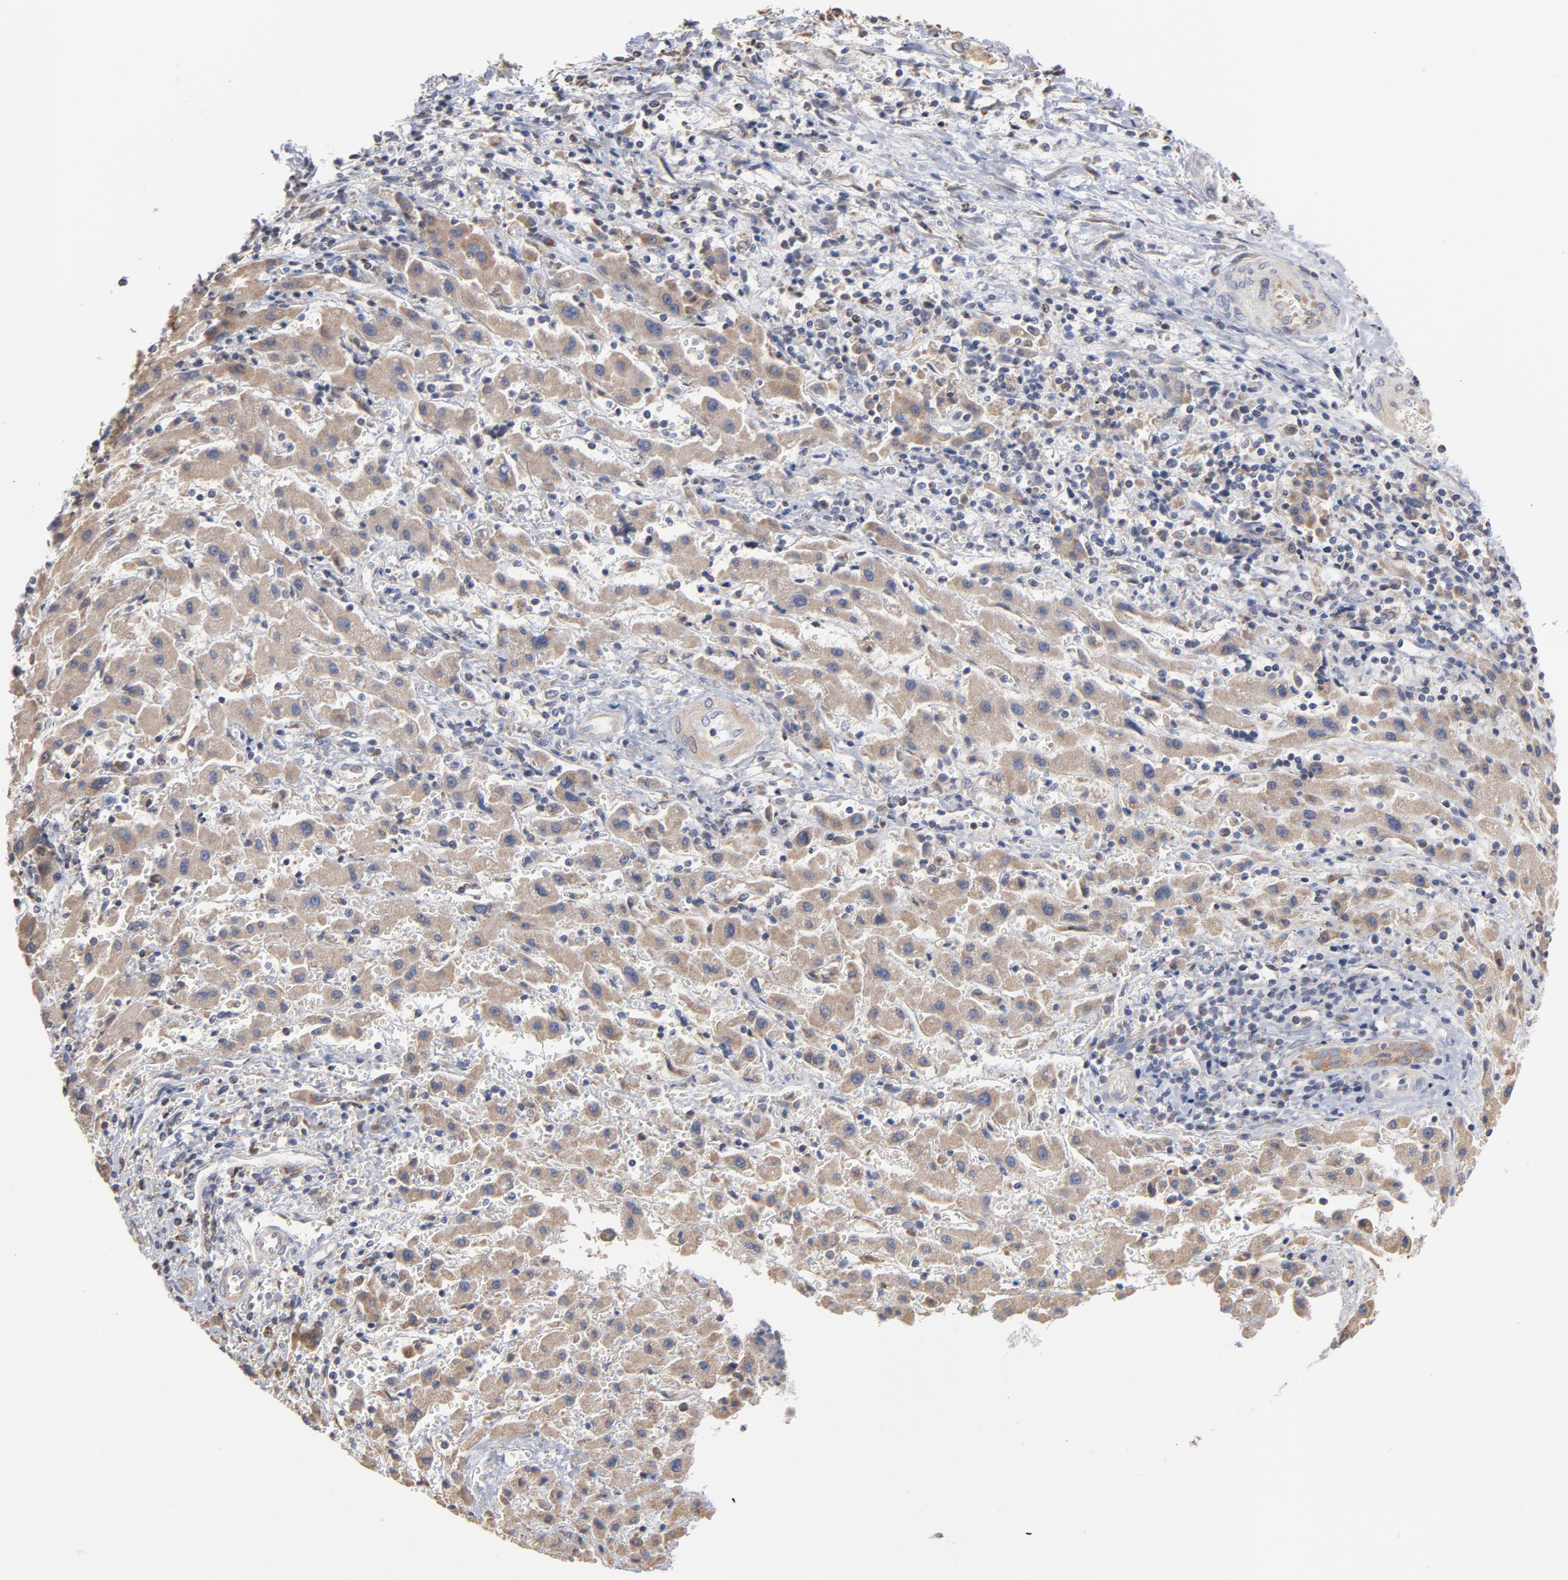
{"staining": {"intensity": "moderate", "quantity": ">75%", "location": "cytoplasmic/membranous"}, "tissue": "liver cancer", "cell_type": "Tumor cells", "image_type": "cancer", "snomed": [{"axis": "morphology", "description": "Cholangiocarcinoma"}, {"axis": "topography", "description": "Liver"}], "caption": "Immunohistochemical staining of liver cancer exhibits medium levels of moderate cytoplasmic/membranous positivity in approximately >75% of tumor cells.", "gene": "PPFIBP2", "patient": {"sex": "male", "age": 57}}